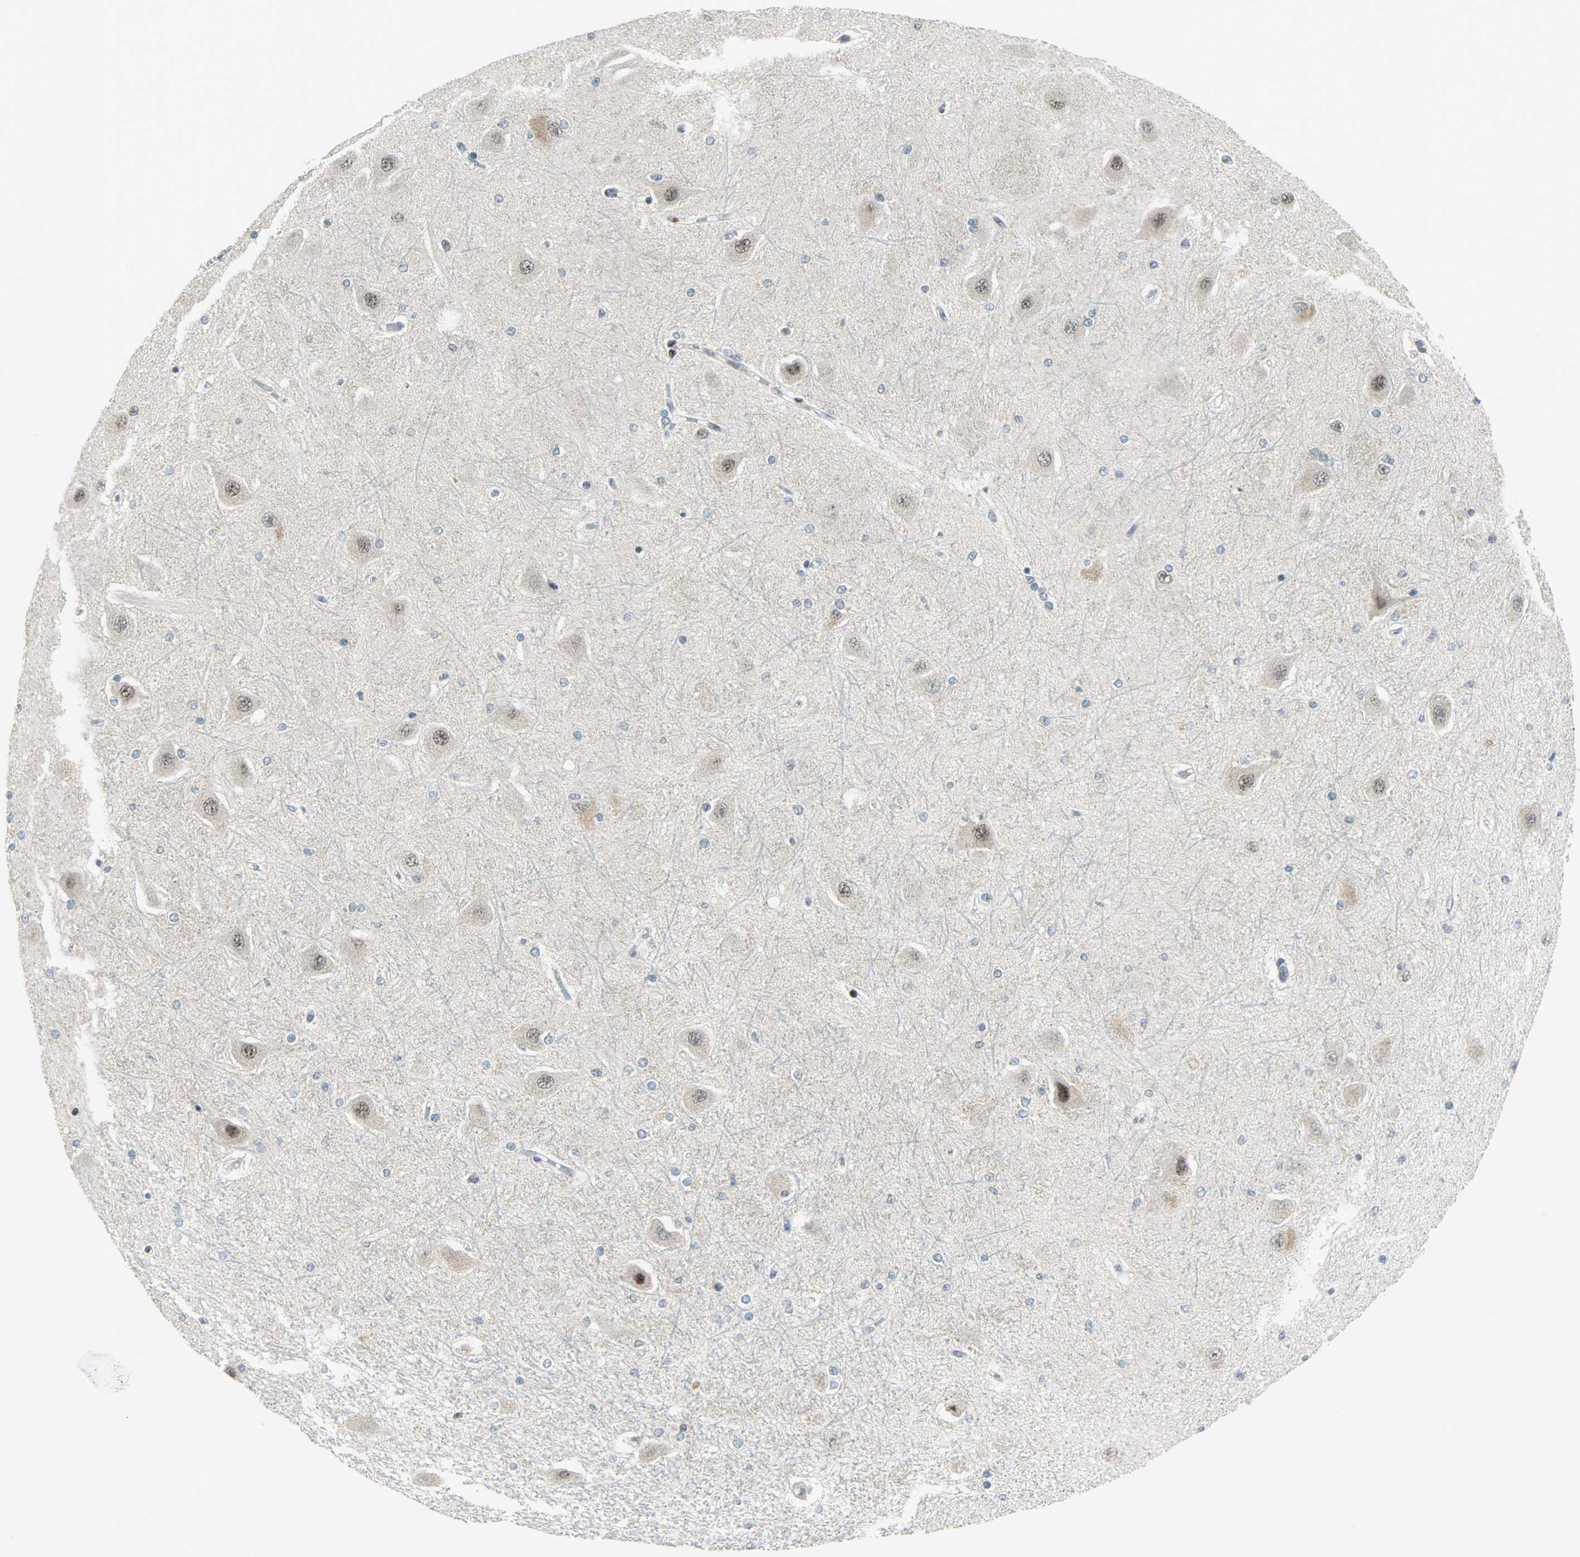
{"staining": {"intensity": "negative", "quantity": "none", "location": "none"}, "tissue": "hippocampus", "cell_type": "Glial cells", "image_type": "normal", "snomed": [{"axis": "morphology", "description": "Normal tissue, NOS"}, {"axis": "topography", "description": "Hippocampus"}], "caption": "This photomicrograph is of unremarkable hippocampus stained with immunohistochemistry to label a protein in brown with the nuclei are counter-stained blue. There is no expression in glial cells. (DAB immunohistochemistry (IHC), high magnification).", "gene": "IL15", "patient": {"sex": "female", "age": 54}}